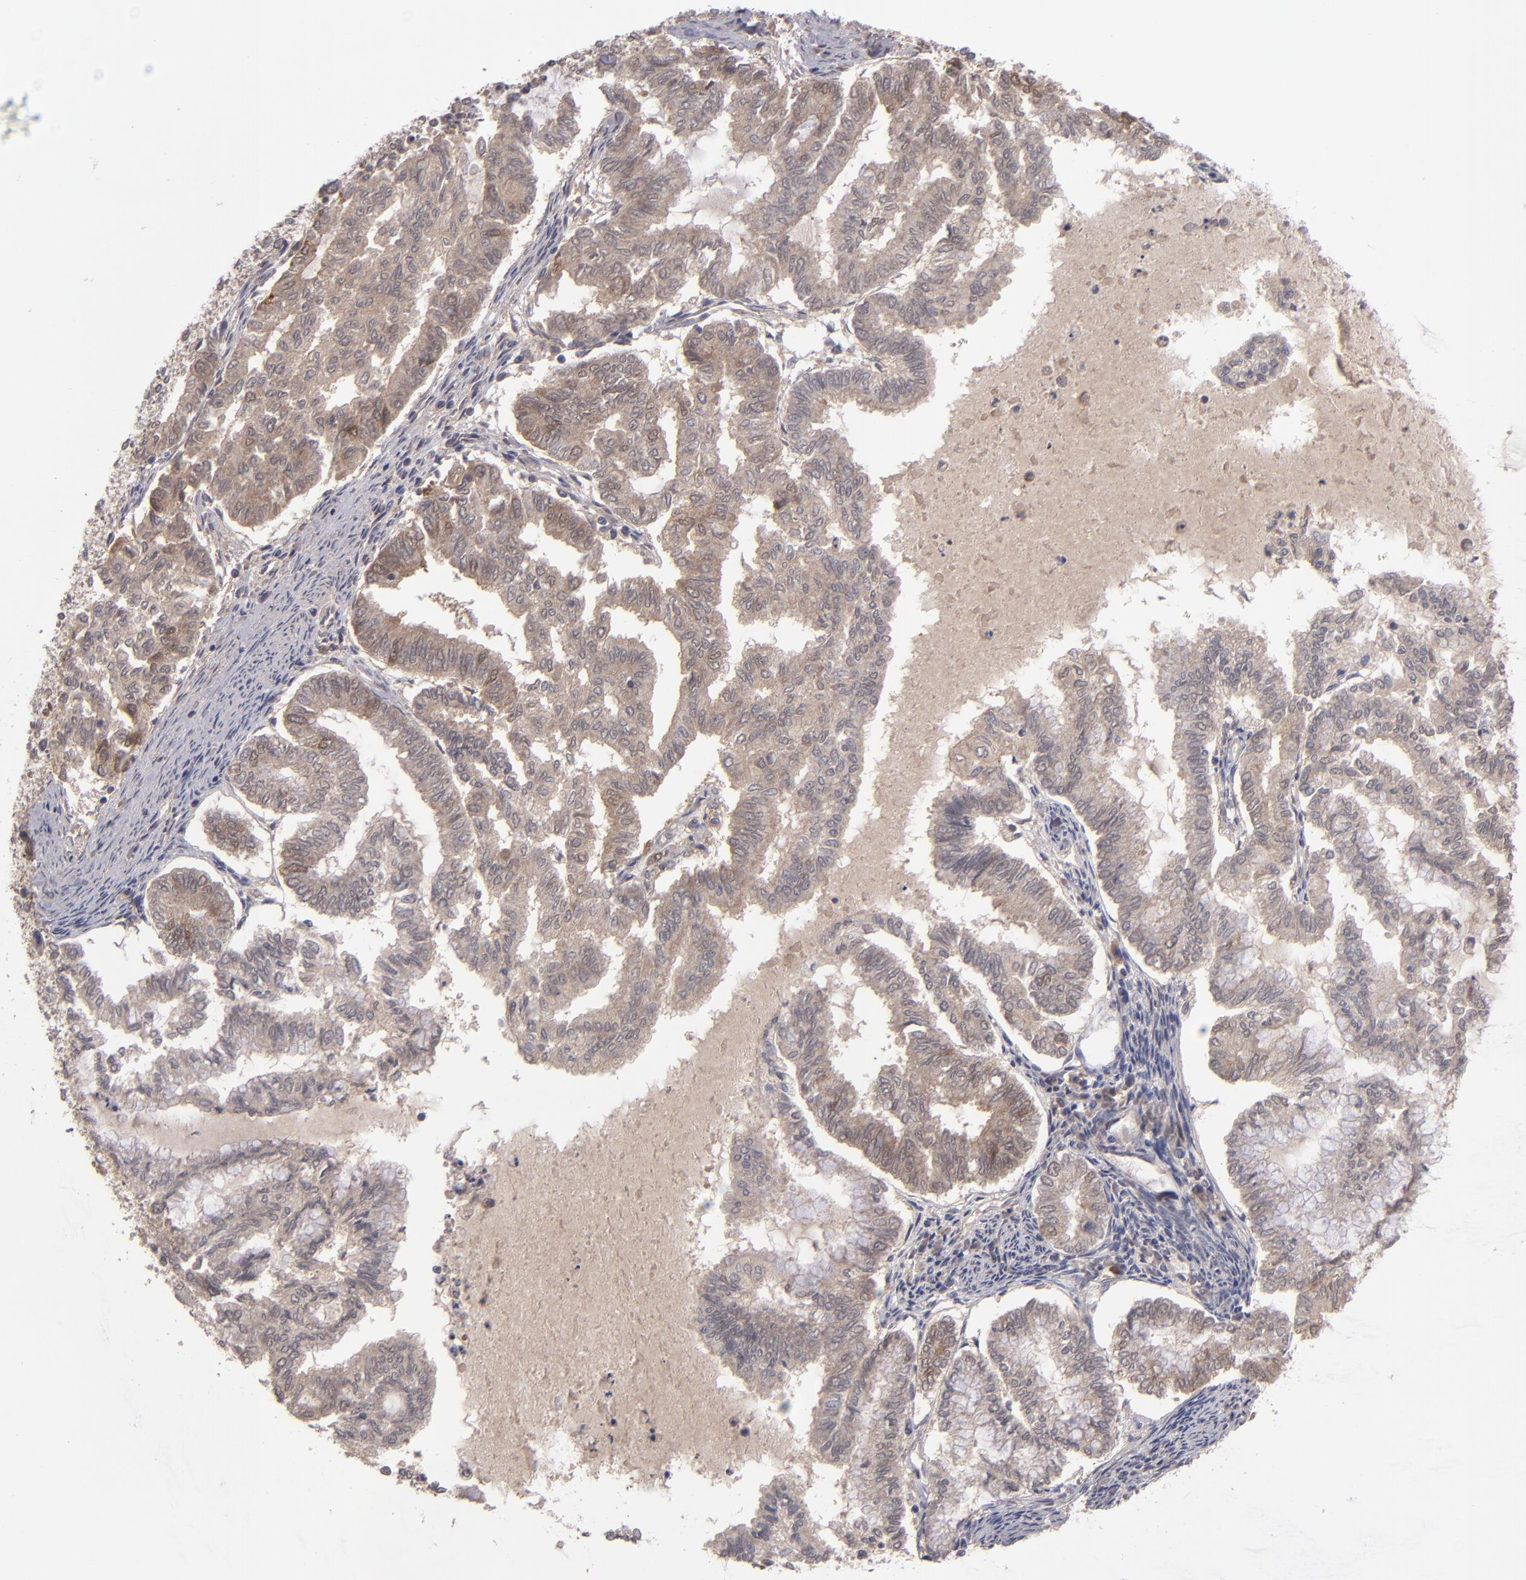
{"staining": {"intensity": "moderate", "quantity": ">75%", "location": "cytoplasmic/membranous"}, "tissue": "endometrial cancer", "cell_type": "Tumor cells", "image_type": "cancer", "snomed": [{"axis": "morphology", "description": "Adenocarcinoma, NOS"}, {"axis": "topography", "description": "Endometrium"}], "caption": "Endometrial adenocarcinoma stained with a brown dye demonstrates moderate cytoplasmic/membranous positive staining in about >75% of tumor cells.", "gene": "TYMS", "patient": {"sex": "female", "age": 79}}